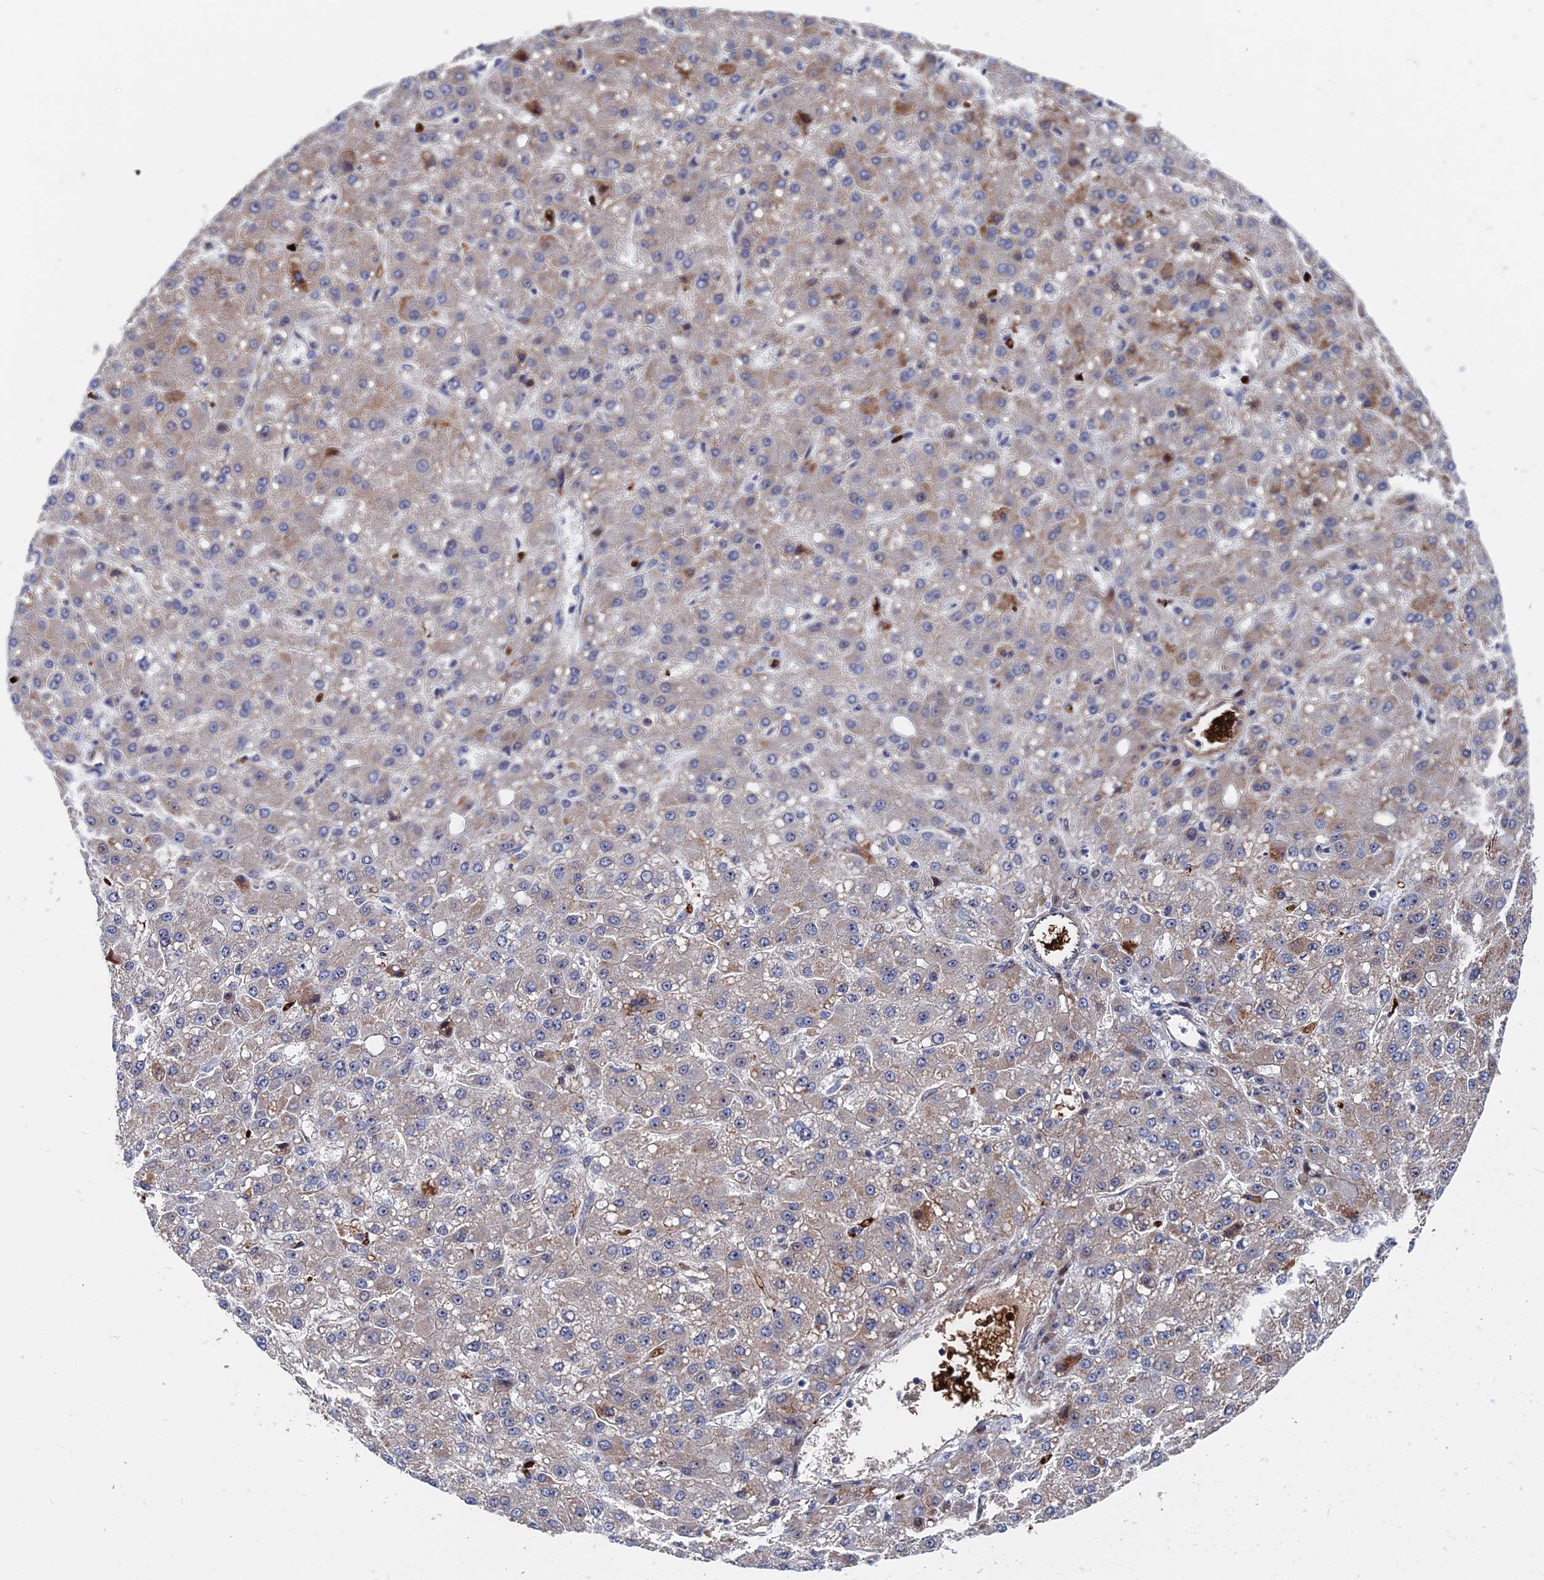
{"staining": {"intensity": "weak", "quantity": "25%-75%", "location": "cytoplasmic/membranous"}, "tissue": "liver cancer", "cell_type": "Tumor cells", "image_type": "cancer", "snomed": [{"axis": "morphology", "description": "Carcinoma, Hepatocellular, NOS"}, {"axis": "topography", "description": "Liver"}], "caption": "The image displays immunohistochemical staining of liver cancer (hepatocellular carcinoma). There is weak cytoplasmic/membranous staining is identified in about 25%-75% of tumor cells.", "gene": "EXOSC9", "patient": {"sex": "male", "age": 67}}